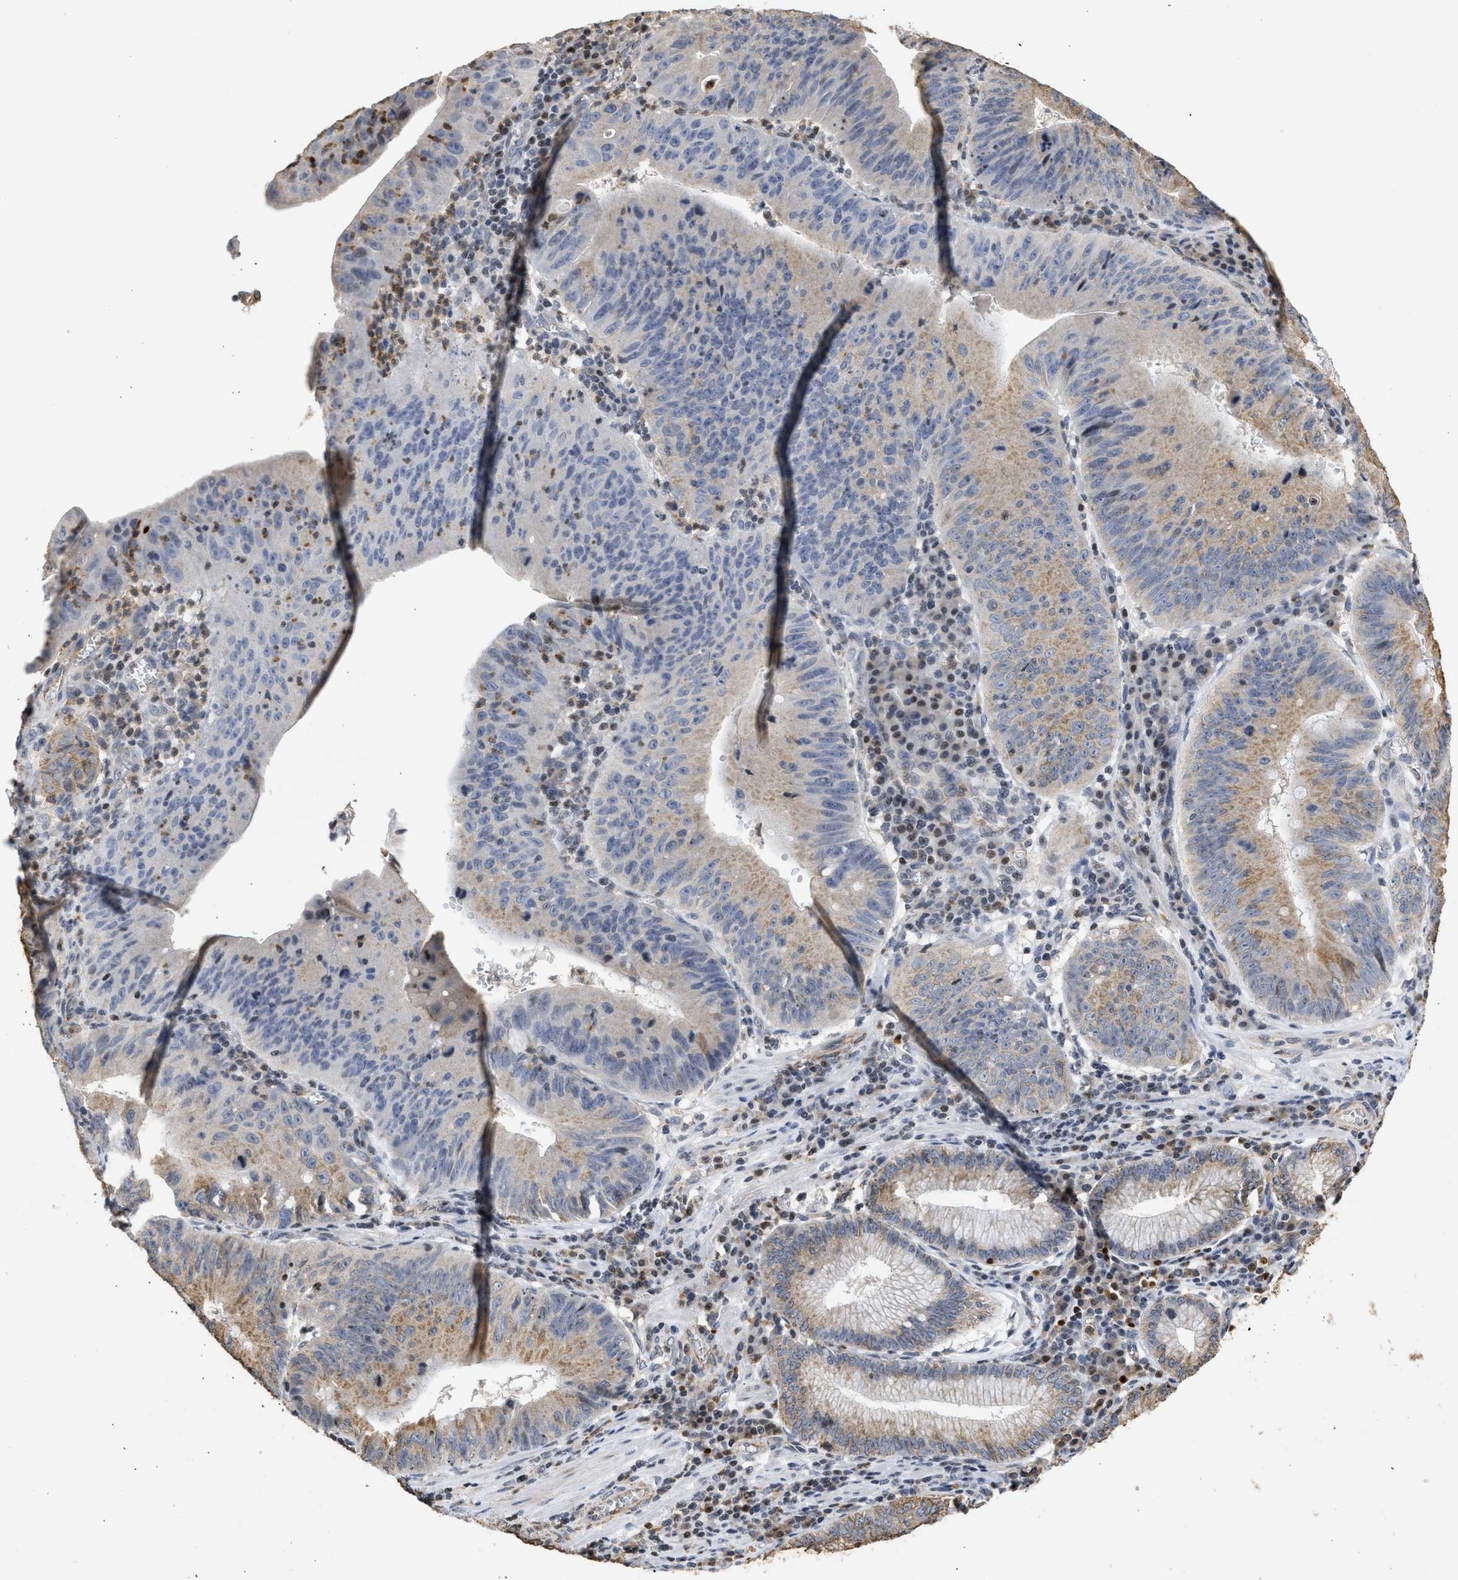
{"staining": {"intensity": "weak", "quantity": "25%-75%", "location": "cytoplasmic/membranous"}, "tissue": "stomach cancer", "cell_type": "Tumor cells", "image_type": "cancer", "snomed": [{"axis": "morphology", "description": "Adenocarcinoma, NOS"}, {"axis": "topography", "description": "Stomach"}], "caption": "Stomach adenocarcinoma stained with DAB (3,3'-diaminobenzidine) IHC shows low levels of weak cytoplasmic/membranous expression in approximately 25%-75% of tumor cells. (DAB (3,3'-diaminobenzidine) IHC with brightfield microscopy, high magnification).", "gene": "ENSG00000142539", "patient": {"sex": "male", "age": 59}}